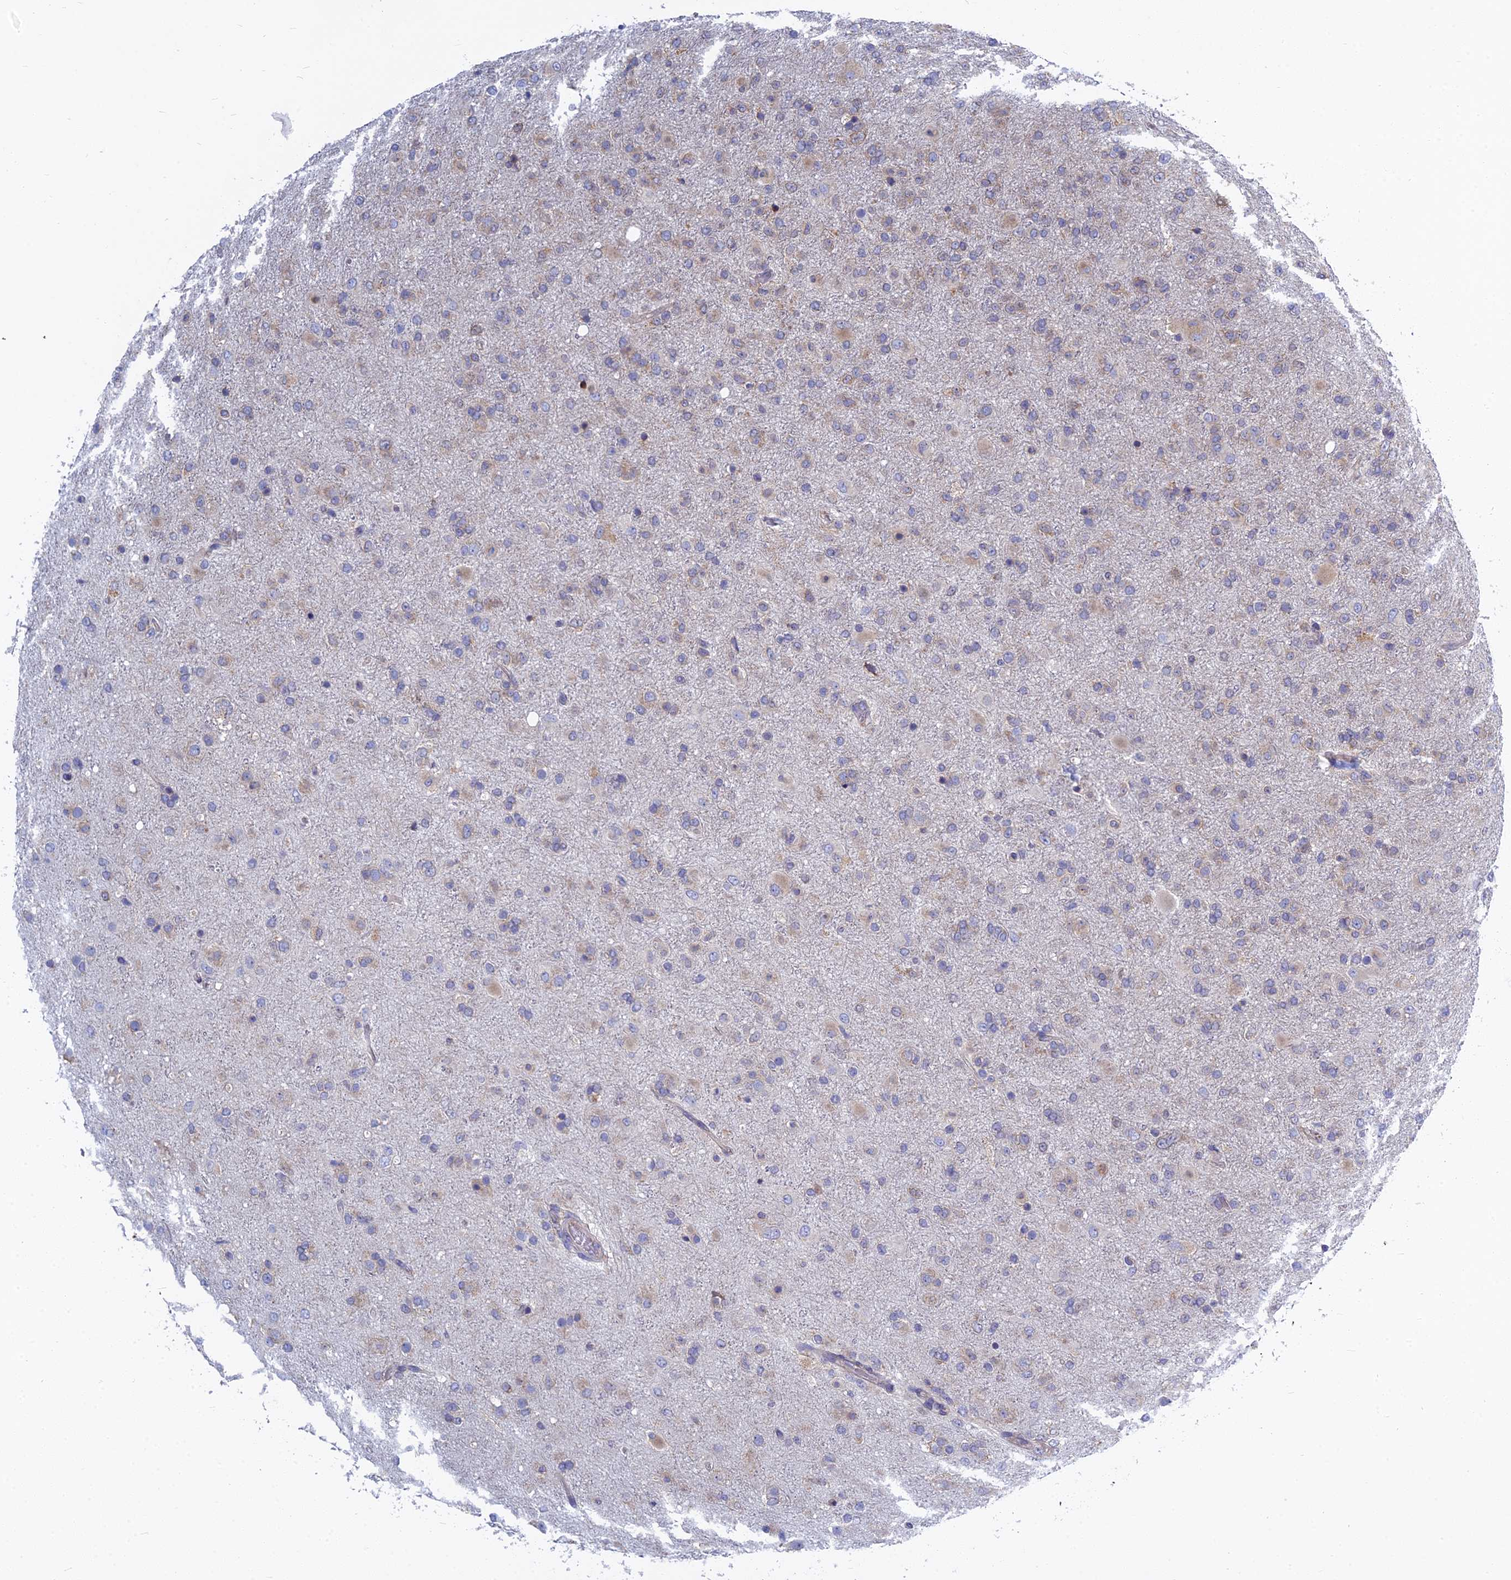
{"staining": {"intensity": "weak", "quantity": "<25%", "location": "cytoplasmic/membranous"}, "tissue": "glioma", "cell_type": "Tumor cells", "image_type": "cancer", "snomed": [{"axis": "morphology", "description": "Glioma, malignant, Low grade"}, {"axis": "topography", "description": "Brain"}], "caption": "A histopathology image of glioma stained for a protein demonstrates no brown staining in tumor cells.", "gene": "KIAA1143", "patient": {"sex": "male", "age": 65}}